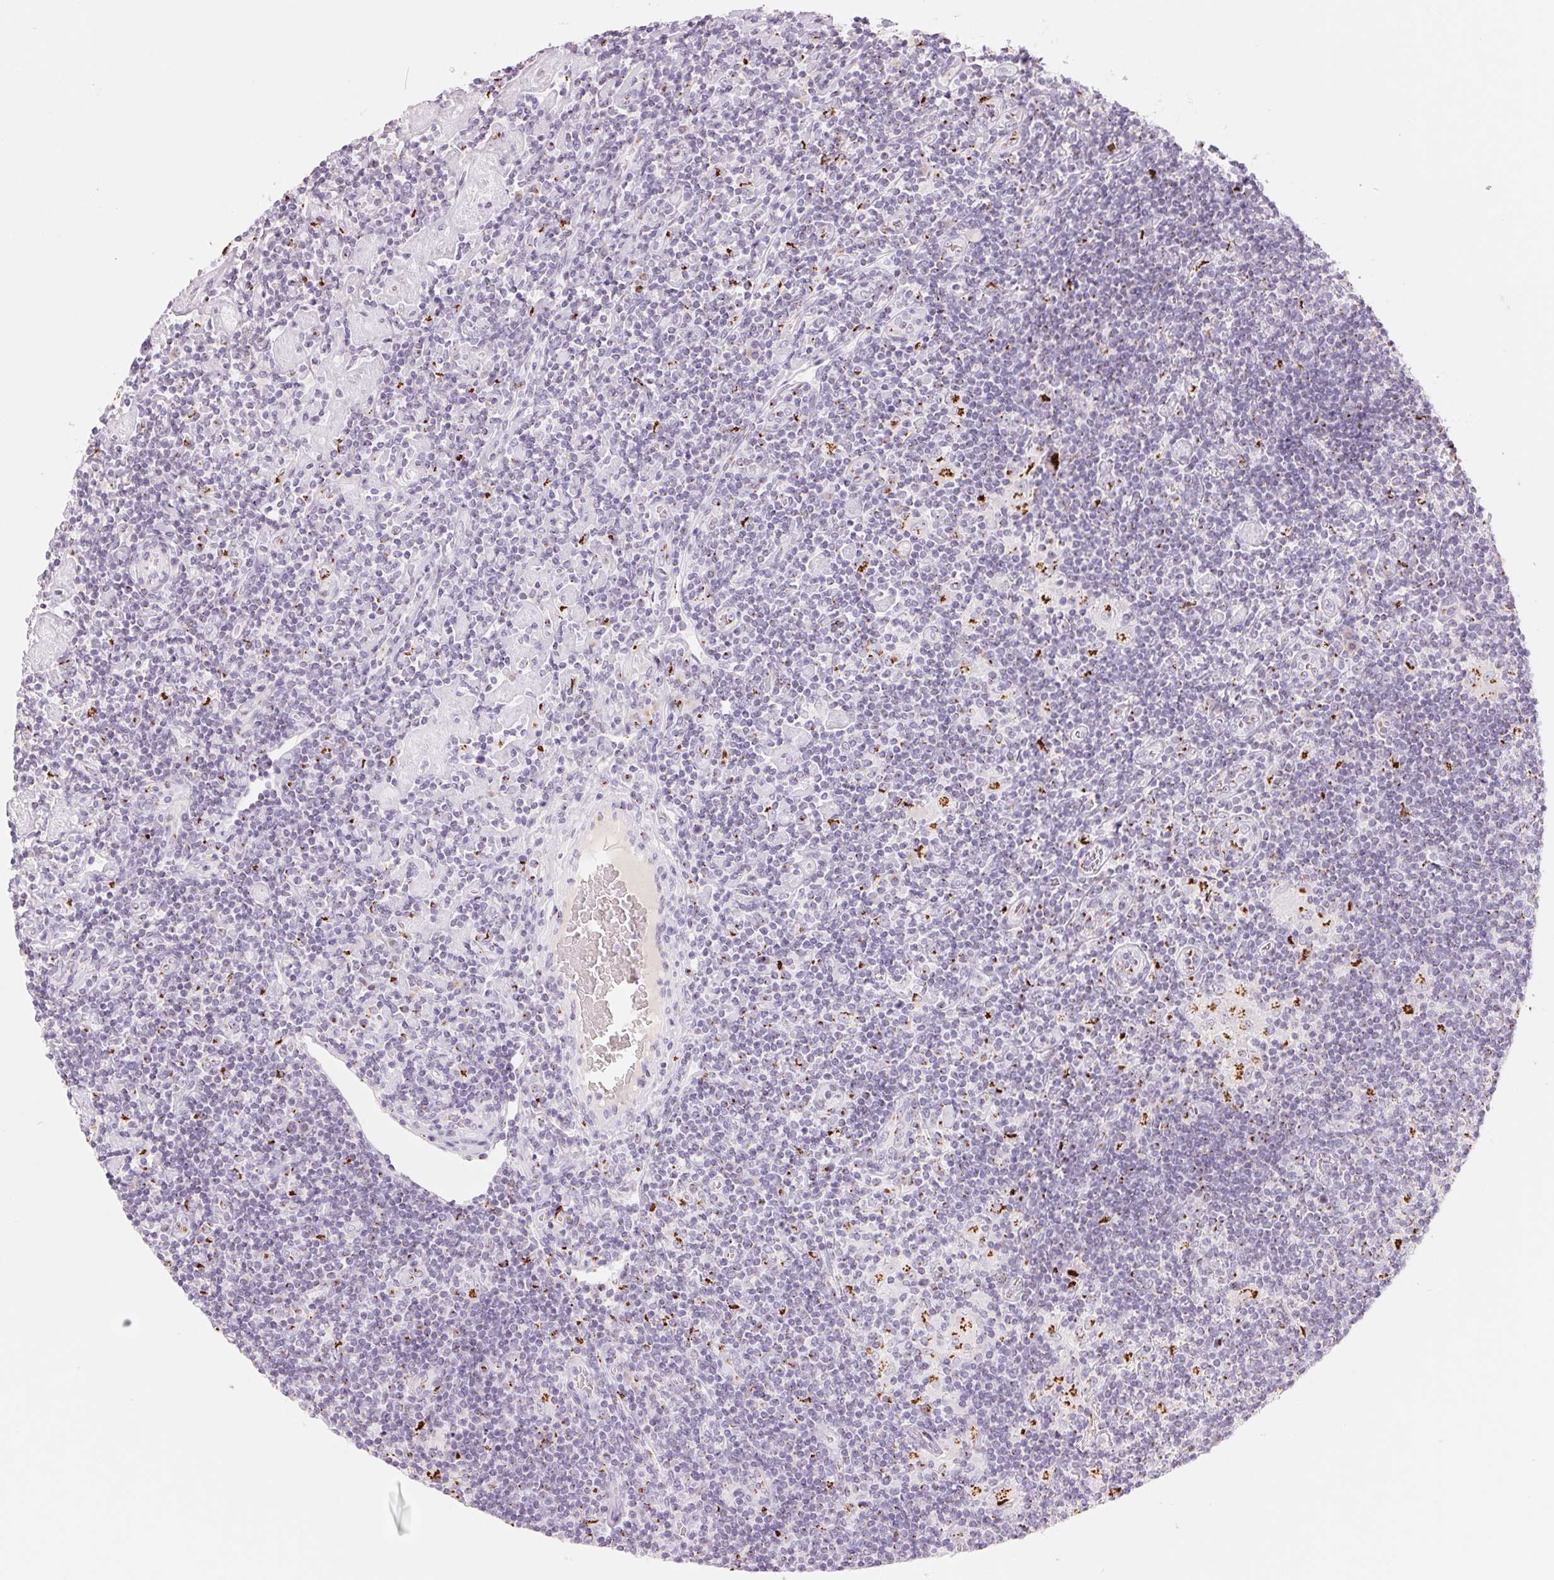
{"staining": {"intensity": "strong", "quantity": ">75%", "location": "cytoplasmic/membranous"}, "tissue": "lymphoma", "cell_type": "Tumor cells", "image_type": "cancer", "snomed": [{"axis": "morphology", "description": "Hodgkin's disease, NOS"}, {"axis": "topography", "description": "Lymph node"}], "caption": "Immunohistochemistry (DAB (3,3'-diaminobenzidine)) staining of lymphoma reveals strong cytoplasmic/membranous protein expression in about >75% of tumor cells.", "gene": "GALNT7", "patient": {"sex": "male", "age": 40}}